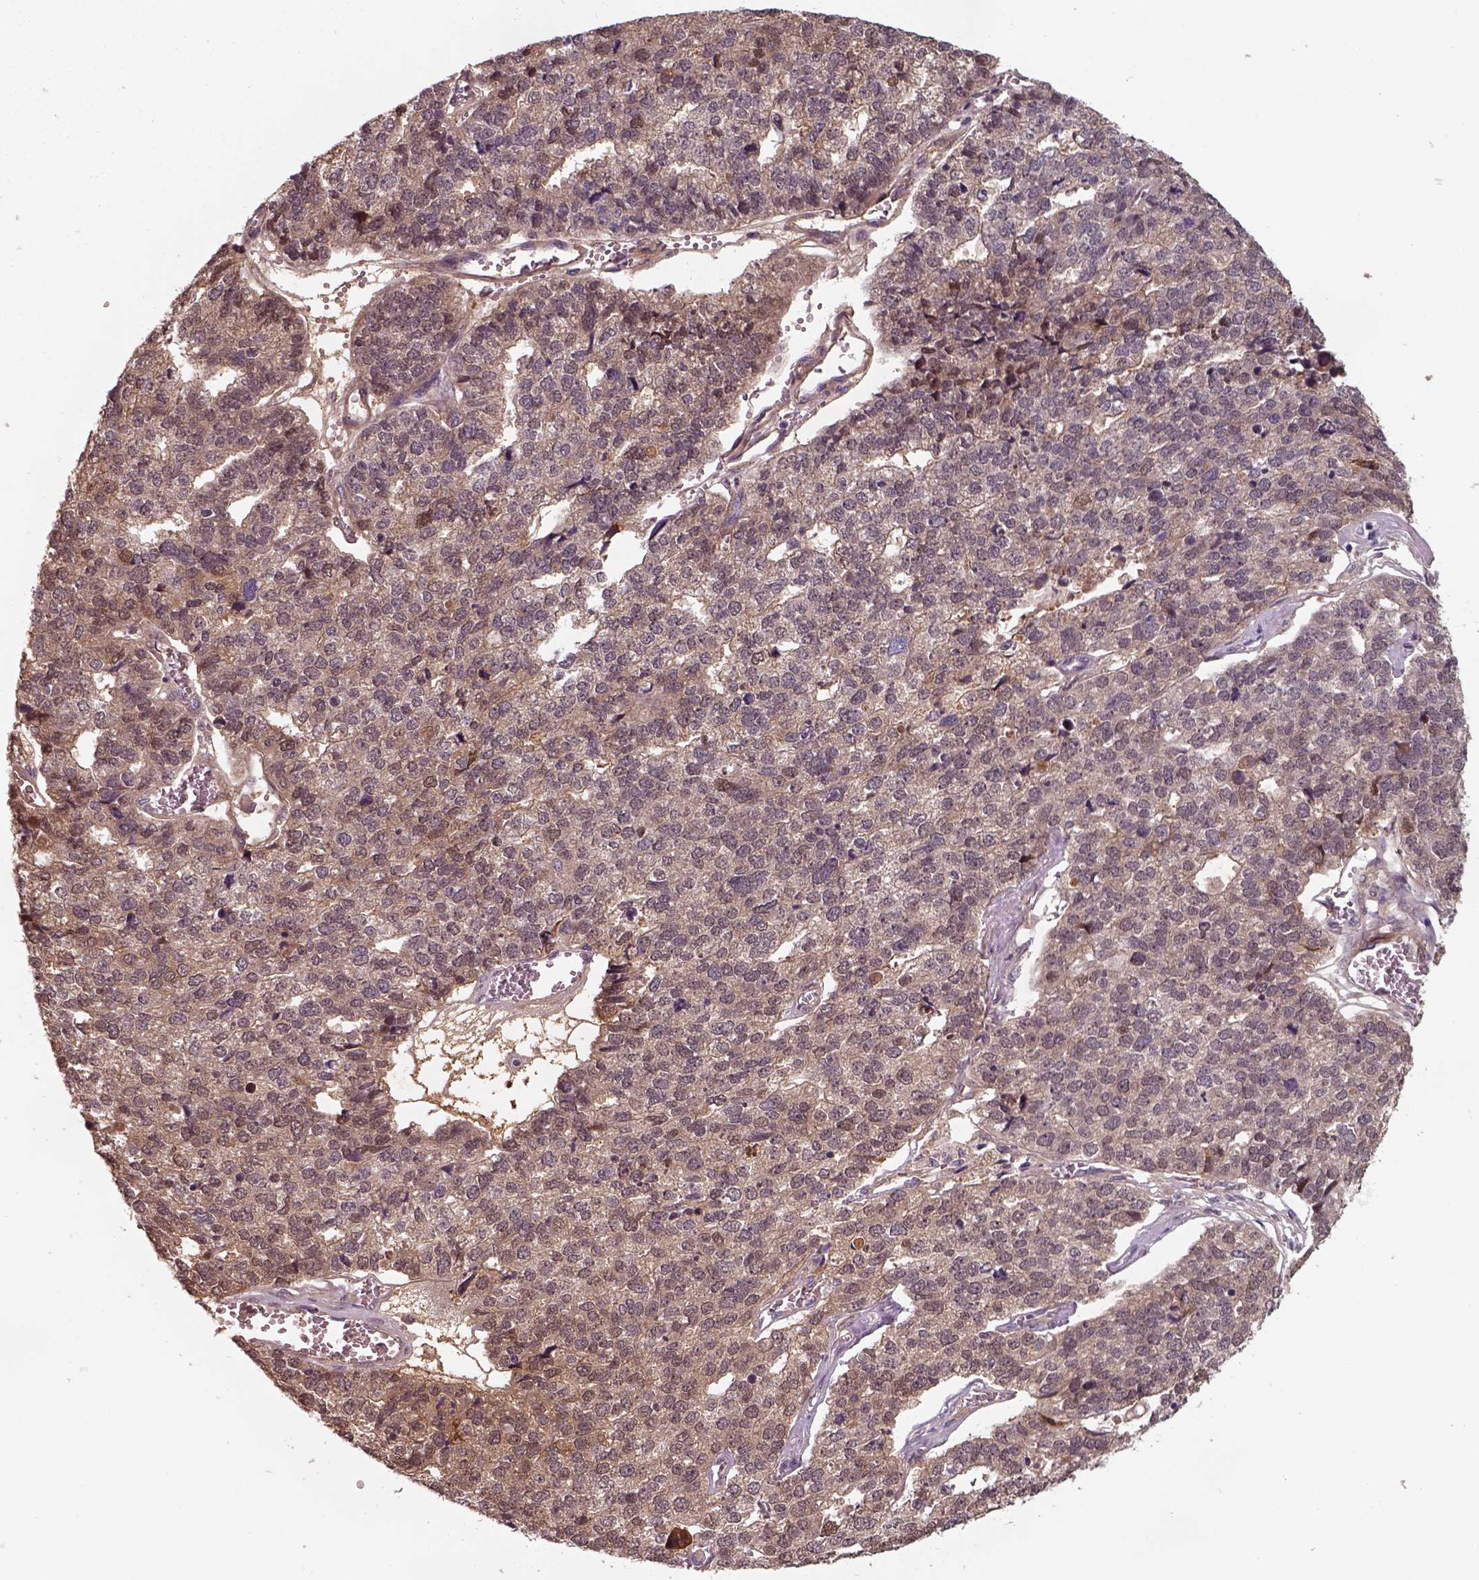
{"staining": {"intensity": "weak", "quantity": ">75%", "location": "cytoplasmic/membranous"}, "tissue": "stomach cancer", "cell_type": "Tumor cells", "image_type": "cancer", "snomed": [{"axis": "morphology", "description": "Adenocarcinoma, NOS"}, {"axis": "topography", "description": "Stomach"}], "caption": "Protein analysis of adenocarcinoma (stomach) tissue displays weak cytoplasmic/membranous staining in about >75% of tumor cells.", "gene": "ISYNA1", "patient": {"sex": "male", "age": 69}}